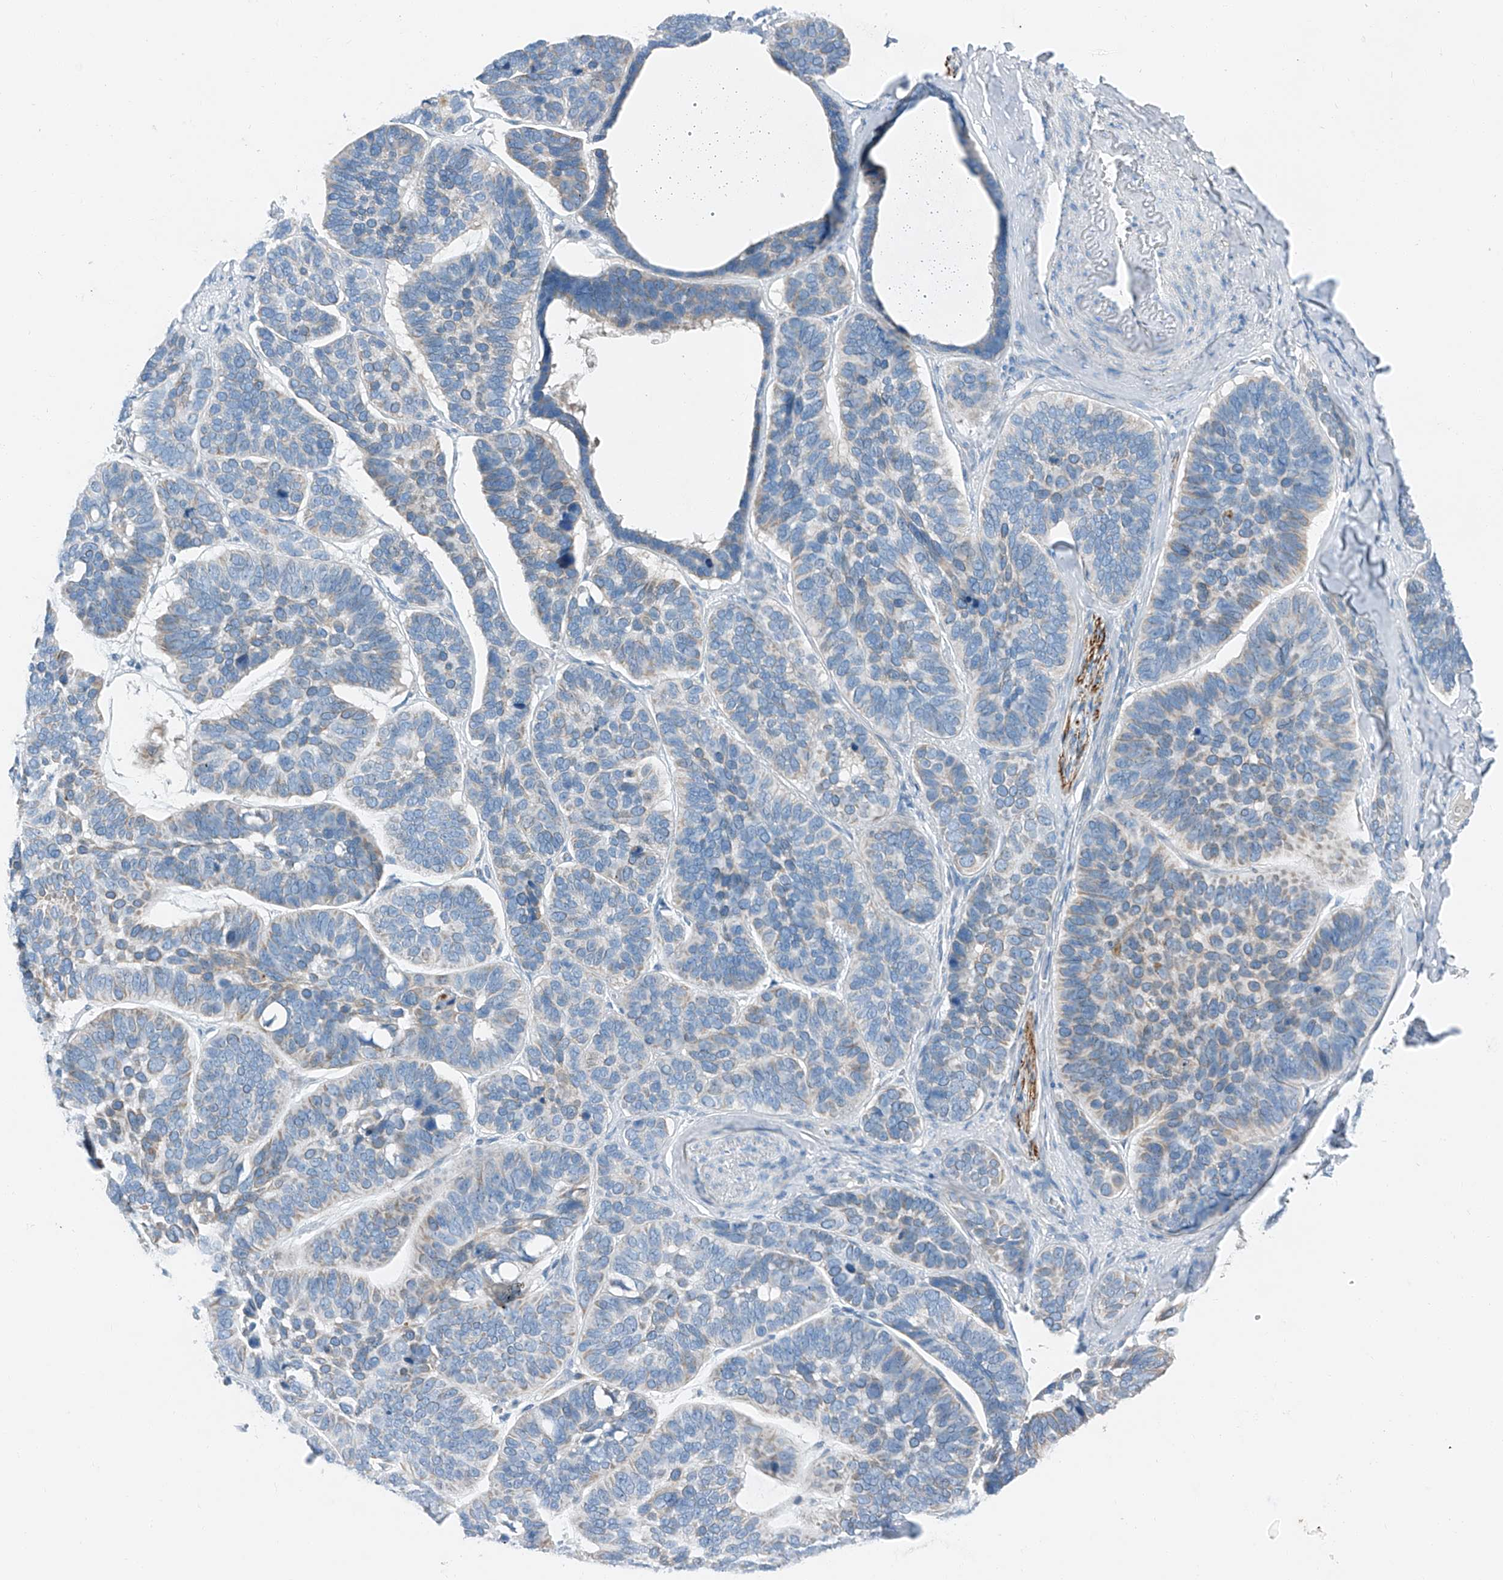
{"staining": {"intensity": "negative", "quantity": "none", "location": "none"}, "tissue": "skin cancer", "cell_type": "Tumor cells", "image_type": "cancer", "snomed": [{"axis": "morphology", "description": "Basal cell carcinoma"}, {"axis": "topography", "description": "Skin"}], "caption": "A high-resolution photomicrograph shows immunohistochemistry (IHC) staining of skin basal cell carcinoma, which shows no significant staining in tumor cells. (DAB (3,3'-diaminobenzidine) IHC with hematoxylin counter stain).", "gene": "MDGA1", "patient": {"sex": "male", "age": 62}}